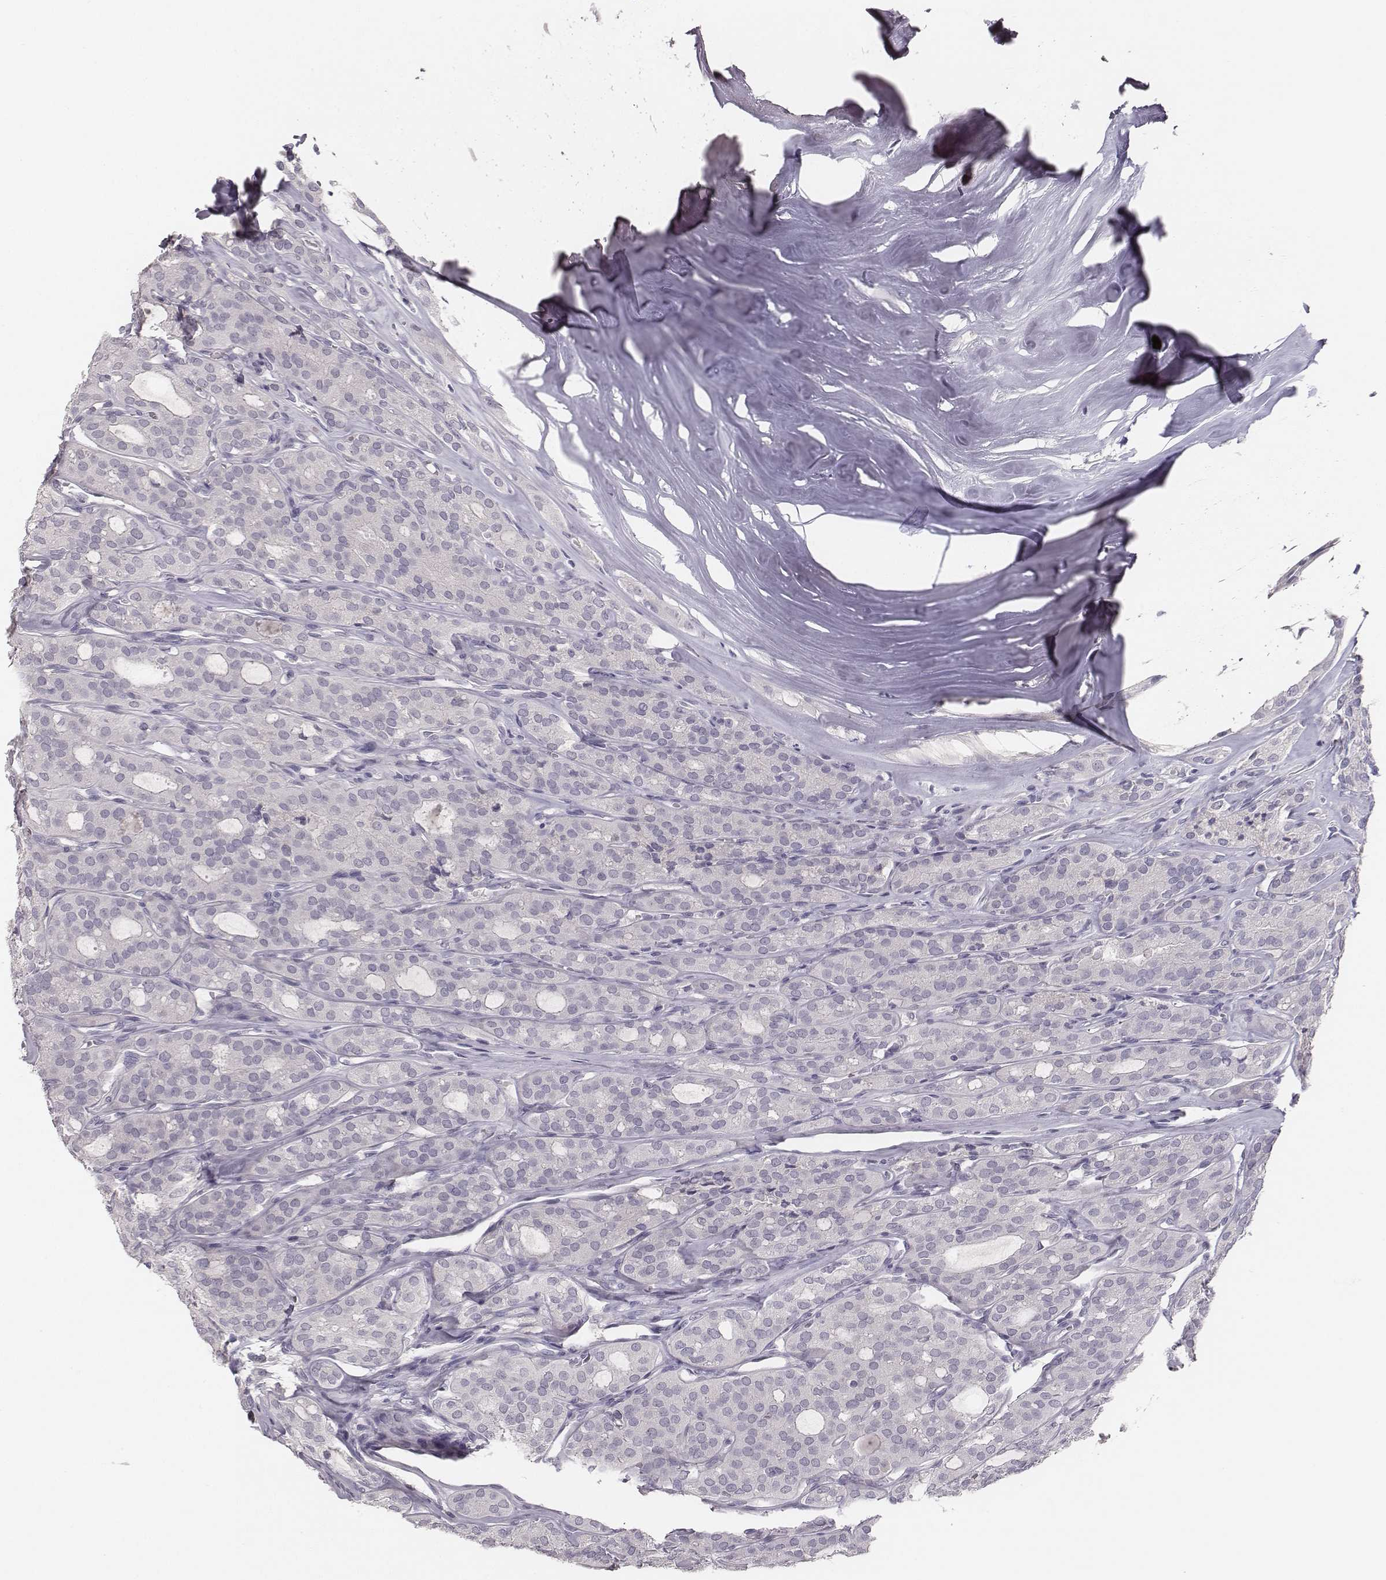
{"staining": {"intensity": "negative", "quantity": "none", "location": "none"}, "tissue": "thyroid cancer", "cell_type": "Tumor cells", "image_type": "cancer", "snomed": [{"axis": "morphology", "description": "Follicular adenoma carcinoma, NOS"}, {"axis": "topography", "description": "Thyroid gland"}], "caption": "This is an immunohistochemistry histopathology image of human thyroid cancer. There is no expression in tumor cells.", "gene": "MYH6", "patient": {"sex": "male", "age": 75}}